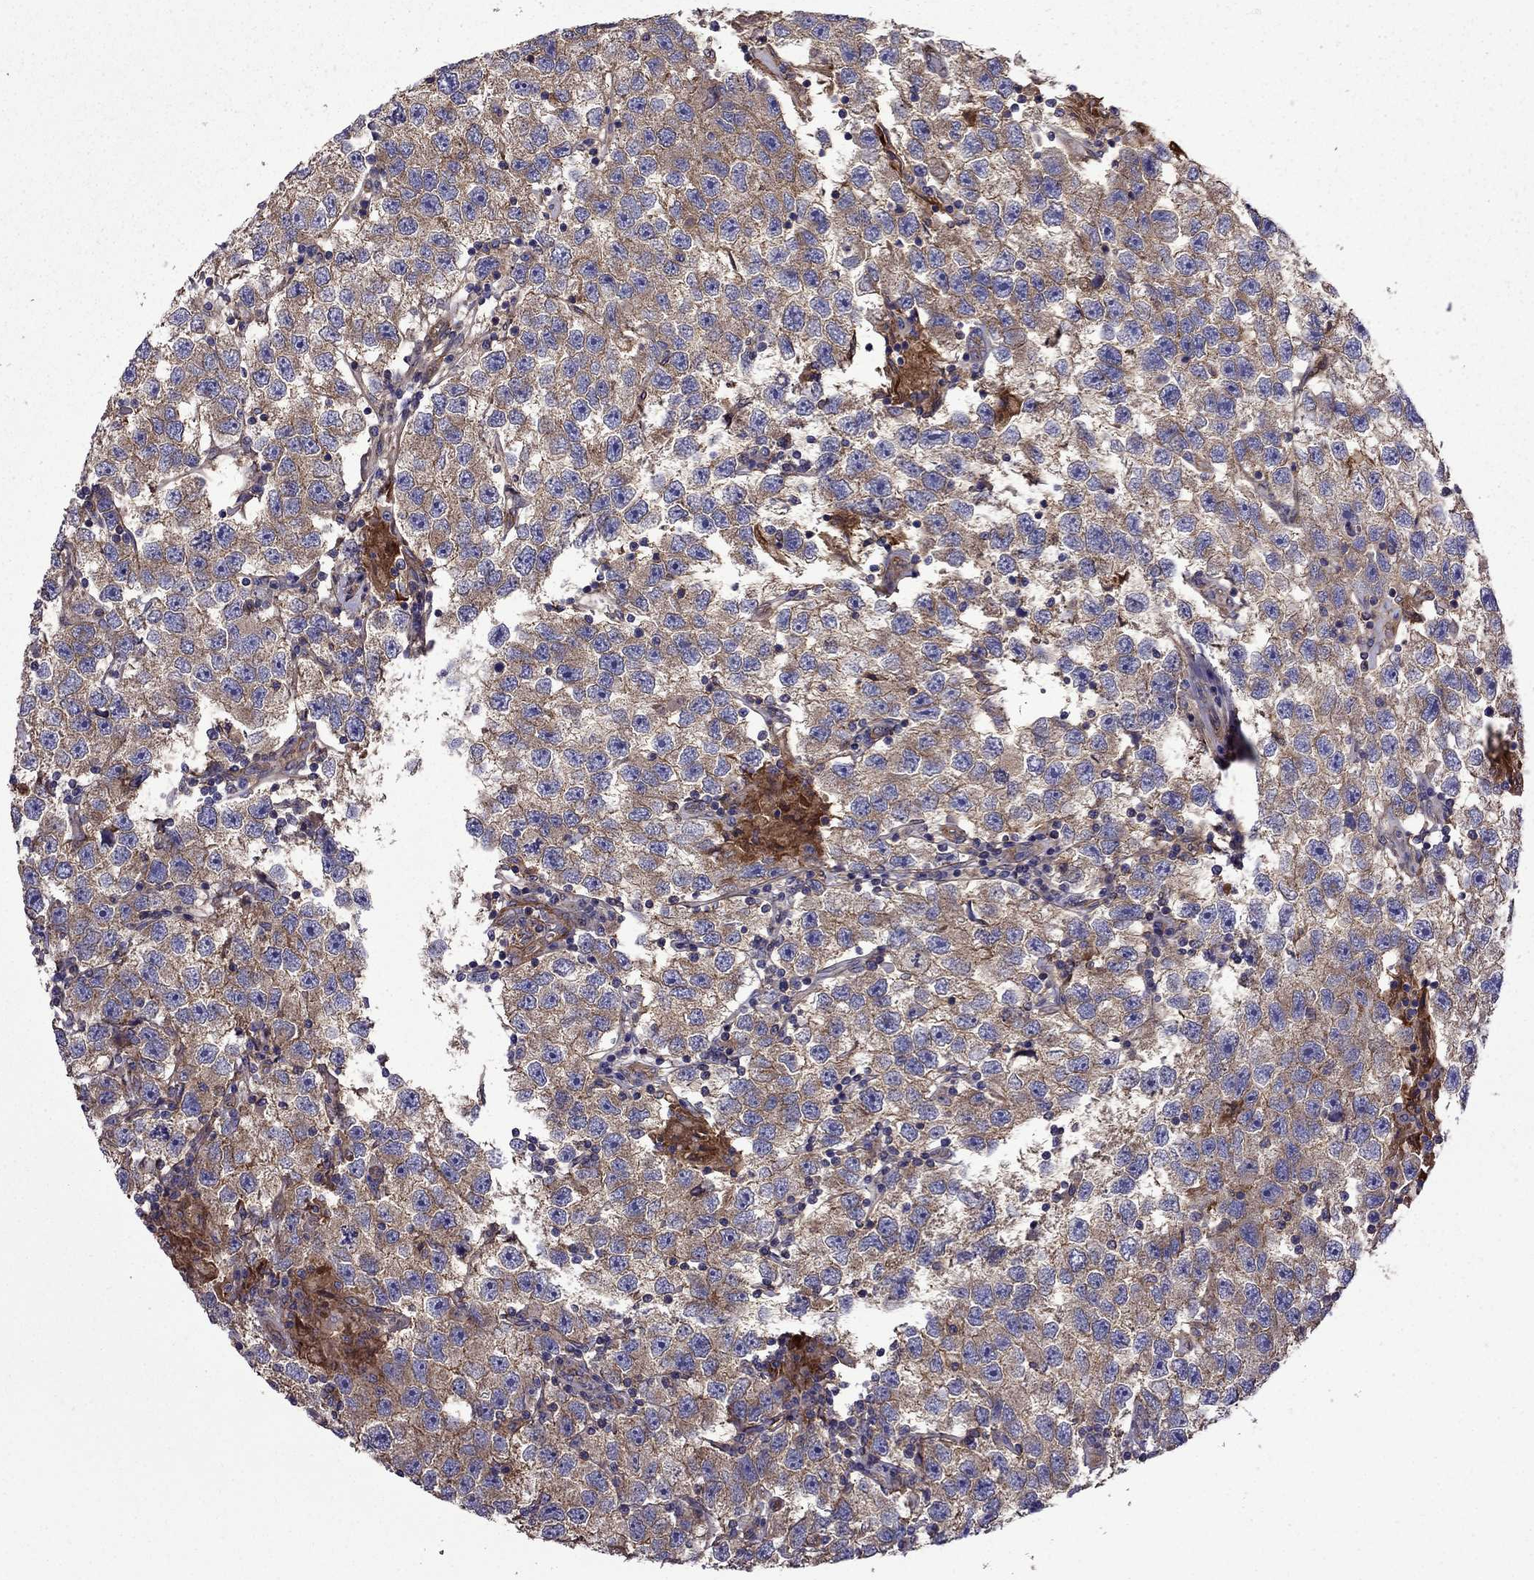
{"staining": {"intensity": "moderate", "quantity": ">75%", "location": "cytoplasmic/membranous"}, "tissue": "testis cancer", "cell_type": "Tumor cells", "image_type": "cancer", "snomed": [{"axis": "morphology", "description": "Seminoma, NOS"}, {"axis": "topography", "description": "Testis"}], "caption": "Seminoma (testis) stained with a protein marker demonstrates moderate staining in tumor cells.", "gene": "ITGB1", "patient": {"sex": "male", "age": 26}}